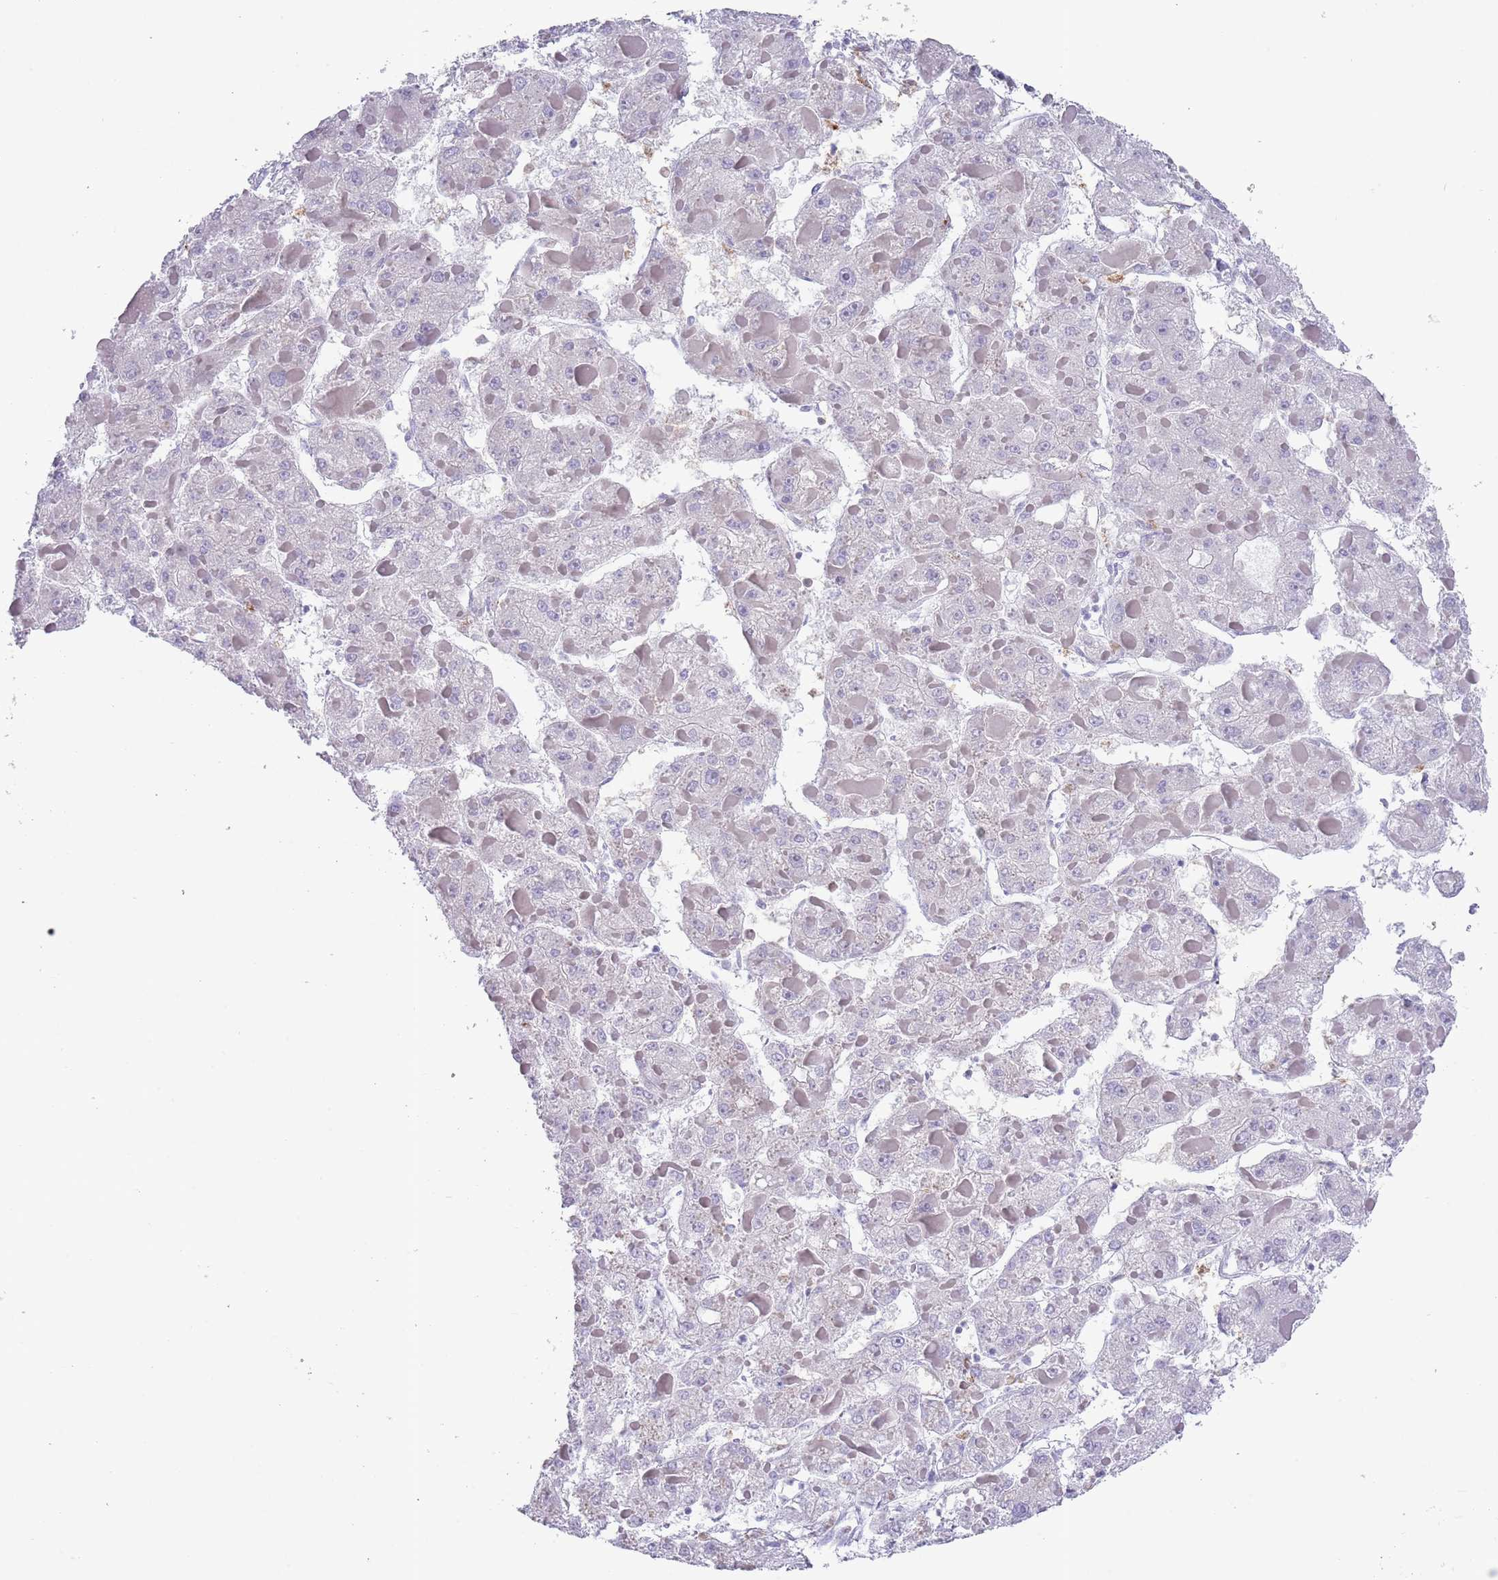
{"staining": {"intensity": "negative", "quantity": "none", "location": "none"}, "tissue": "liver cancer", "cell_type": "Tumor cells", "image_type": "cancer", "snomed": [{"axis": "morphology", "description": "Carcinoma, Hepatocellular, NOS"}, {"axis": "topography", "description": "Liver"}], "caption": "This photomicrograph is of hepatocellular carcinoma (liver) stained with immunohistochemistry to label a protein in brown with the nuclei are counter-stained blue. There is no positivity in tumor cells. (IHC, brightfield microscopy, high magnification).", "gene": "ZFP2", "patient": {"sex": "female", "age": 73}}